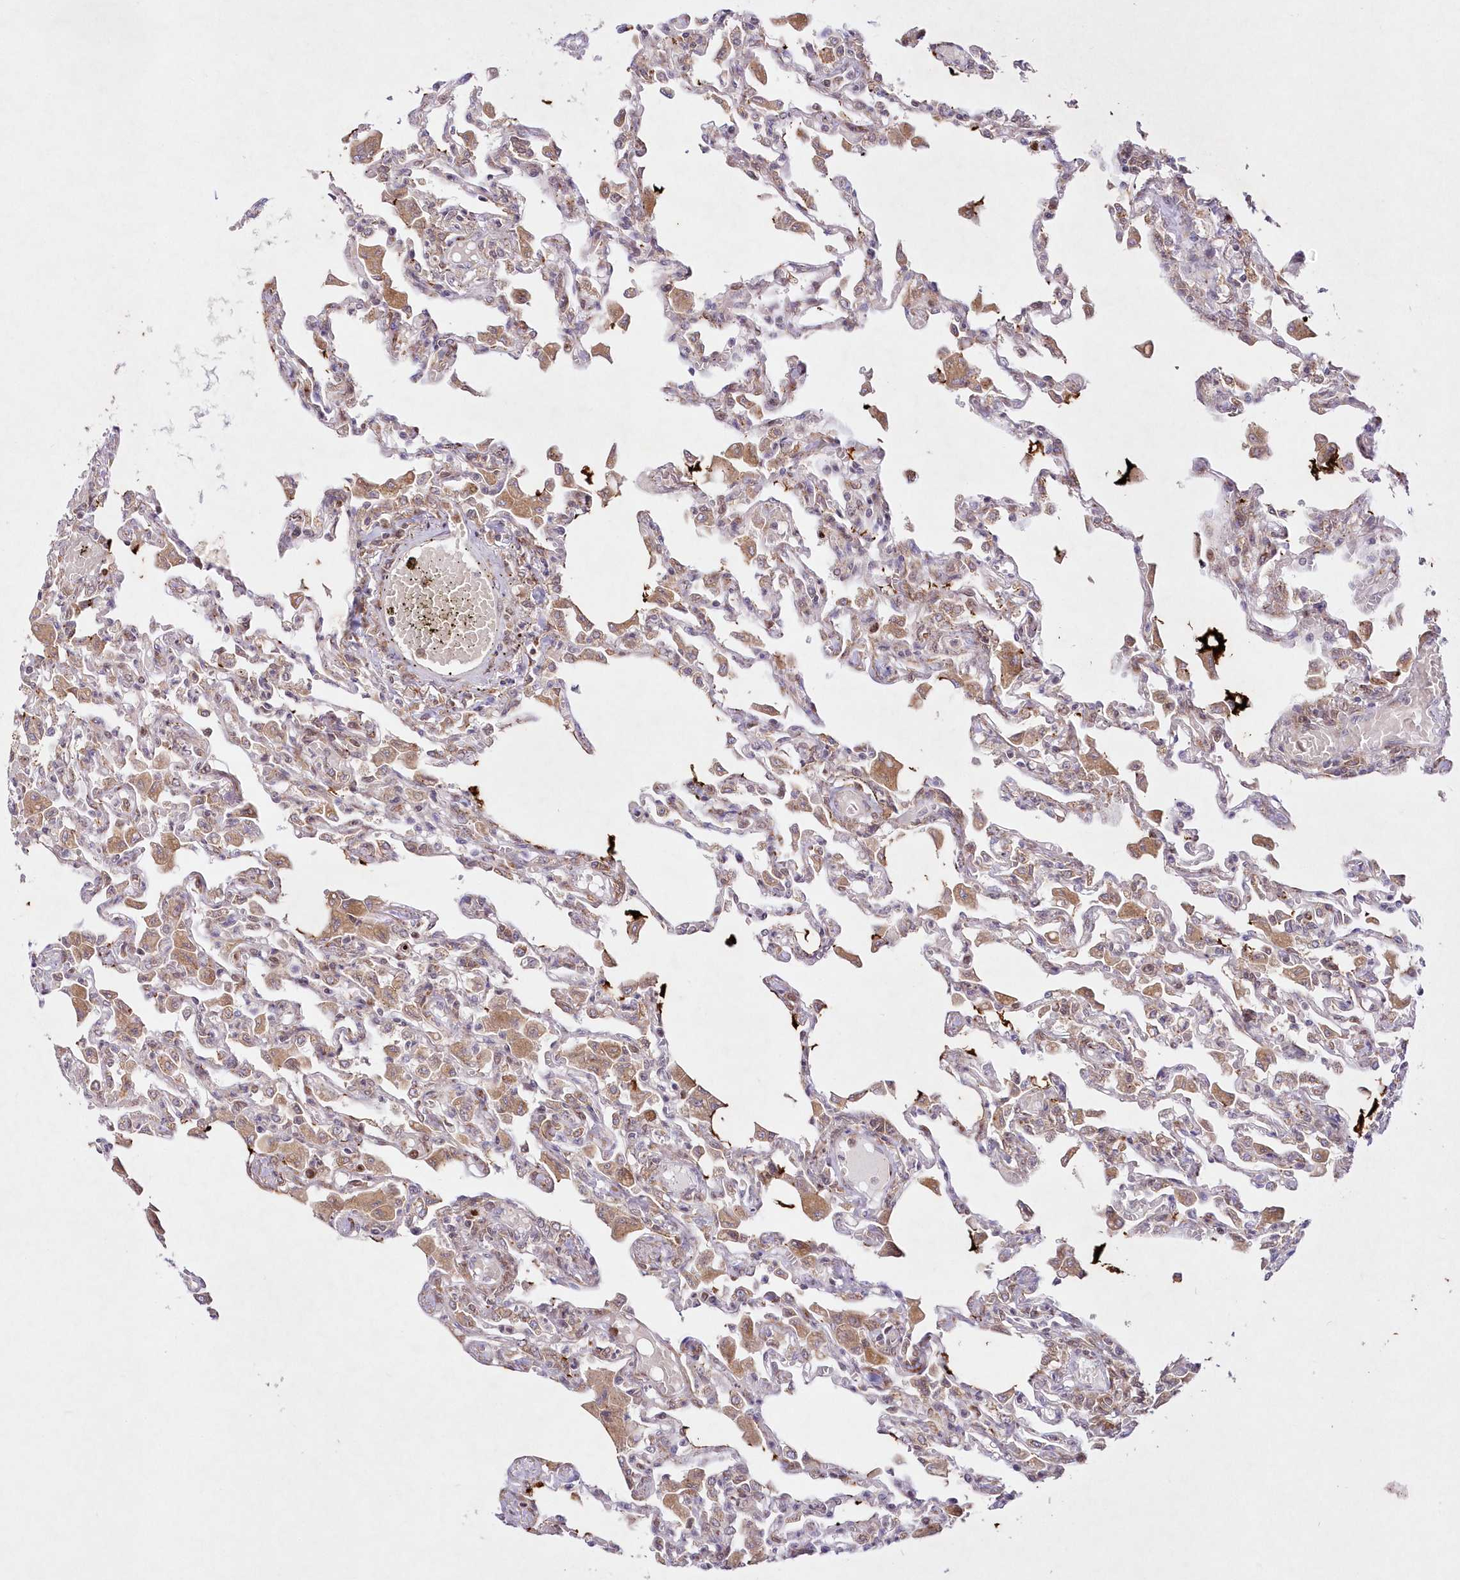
{"staining": {"intensity": "moderate", "quantity": "<25%", "location": "nuclear"}, "tissue": "lung", "cell_type": "Alveolar cells", "image_type": "normal", "snomed": [{"axis": "morphology", "description": "Normal tissue, NOS"}, {"axis": "topography", "description": "Bronchus"}, {"axis": "topography", "description": "Lung"}], "caption": "Immunohistochemistry (IHC) (DAB (3,3'-diaminobenzidine)) staining of unremarkable human lung reveals moderate nuclear protein positivity in about <25% of alveolar cells. (brown staining indicates protein expression, while blue staining denotes nuclei).", "gene": "LDB1", "patient": {"sex": "female", "age": 49}}